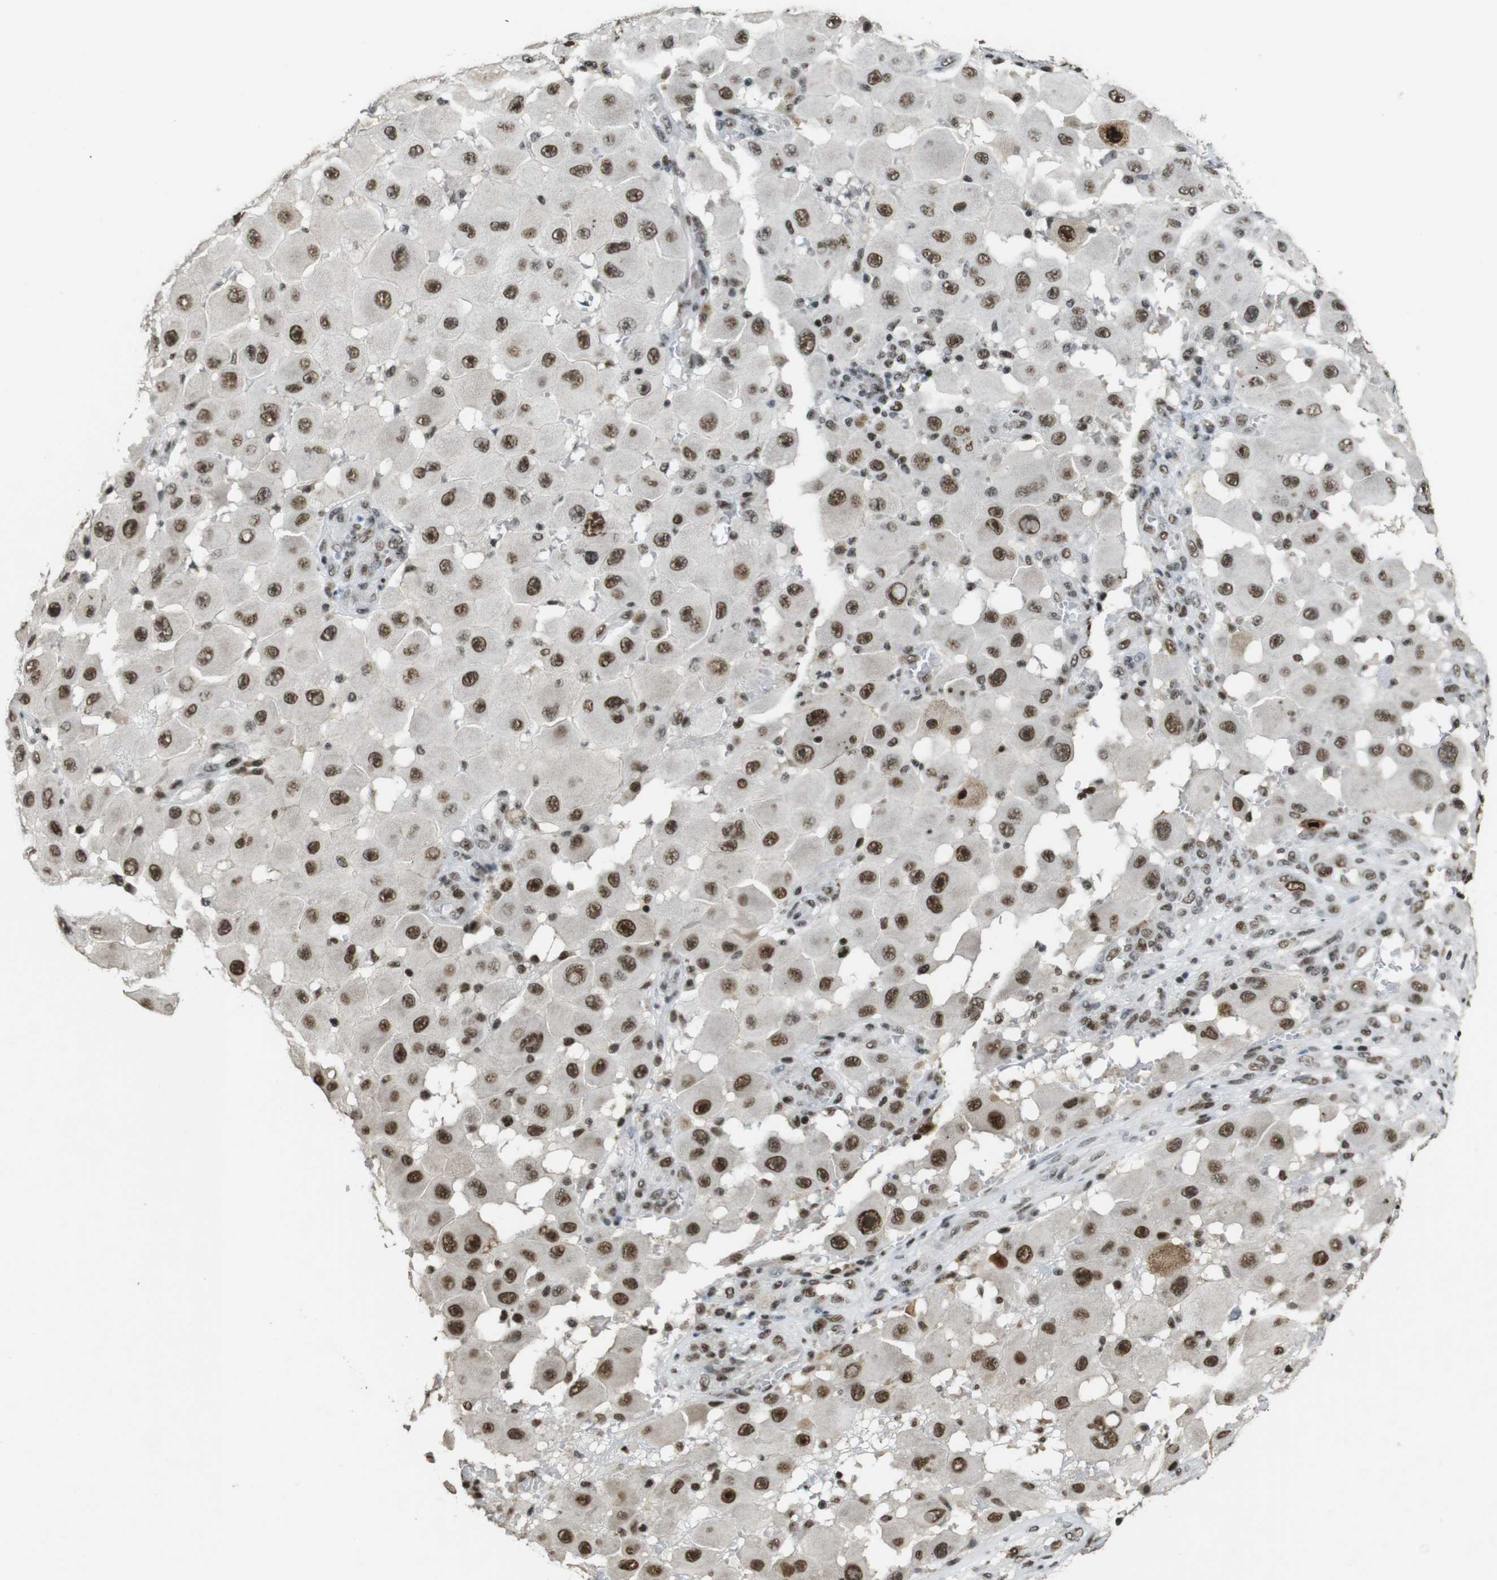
{"staining": {"intensity": "moderate", "quantity": ">75%", "location": "nuclear"}, "tissue": "melanoma", "cell_type": "Tumor cells", "image_type": "cancer", "snomed": [{"axis": "morphology", "description": "Malignant melanoma, NOS"}, {"axis": "topography", "description": "Skin"}], "caption": "Immunohistochemistry (IHC) histopathology image of neoplastic tissue: malignant melanoma stained using IHC reveals medium levels of moderate protein expression localized specifically in the nuclear of tumor cells, appearing as a nuclear brown color.", "gene": "CSNK2B", "patient": {"sex": "female", "age": 81}}